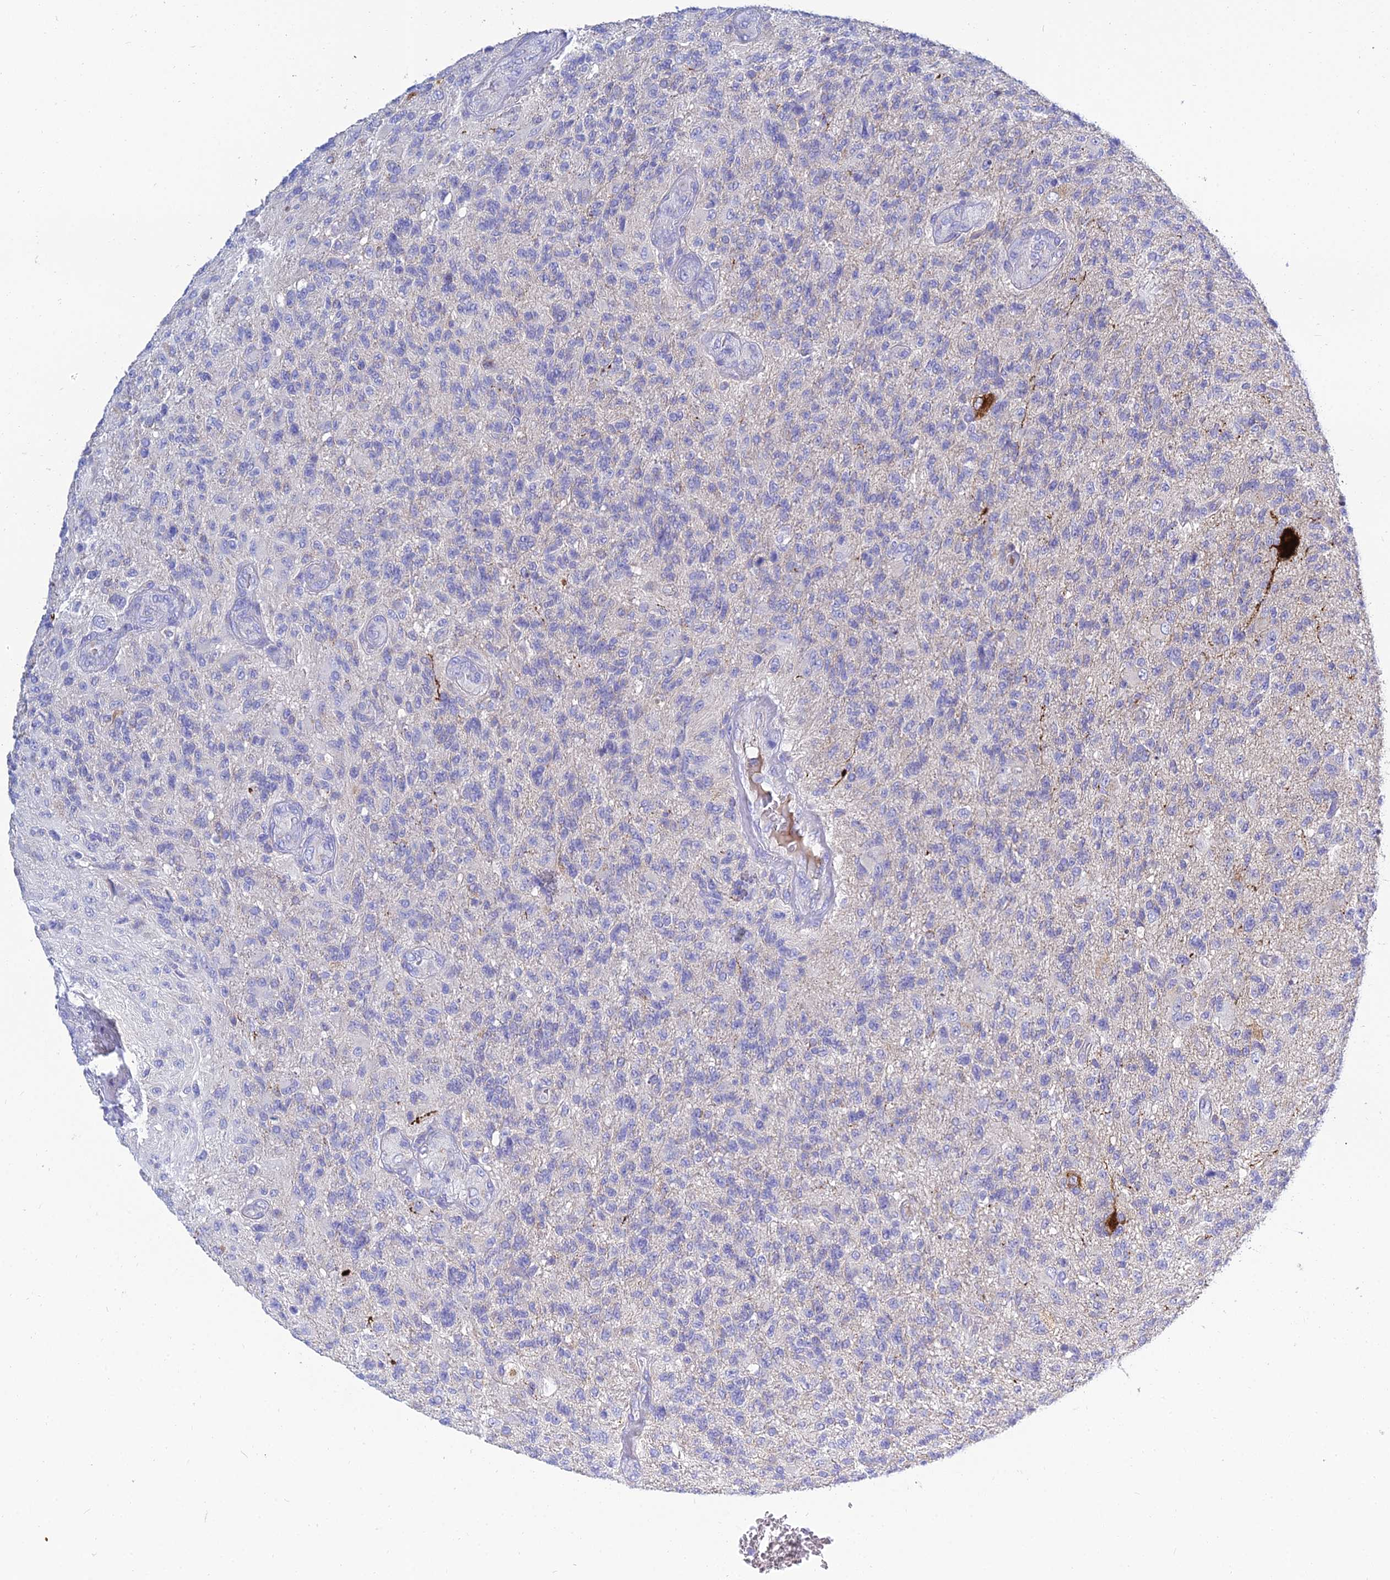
{"staining": {"intensity": "negative", "quantity": "none", "location": "none"}, "tissue": "glioma", "cell_type": "Tumor cells", "image_type": "cancer", "snomed": [{"axis": "morphology", "description": "Glioma, malignant, High grade"}, {"axis": "topography", "description": "Brain"}], "caption": "Tumor cells are negative for protein expression in human glioma.", "gene": "NPY", "patient": {"sex": "male", "age": 56}}